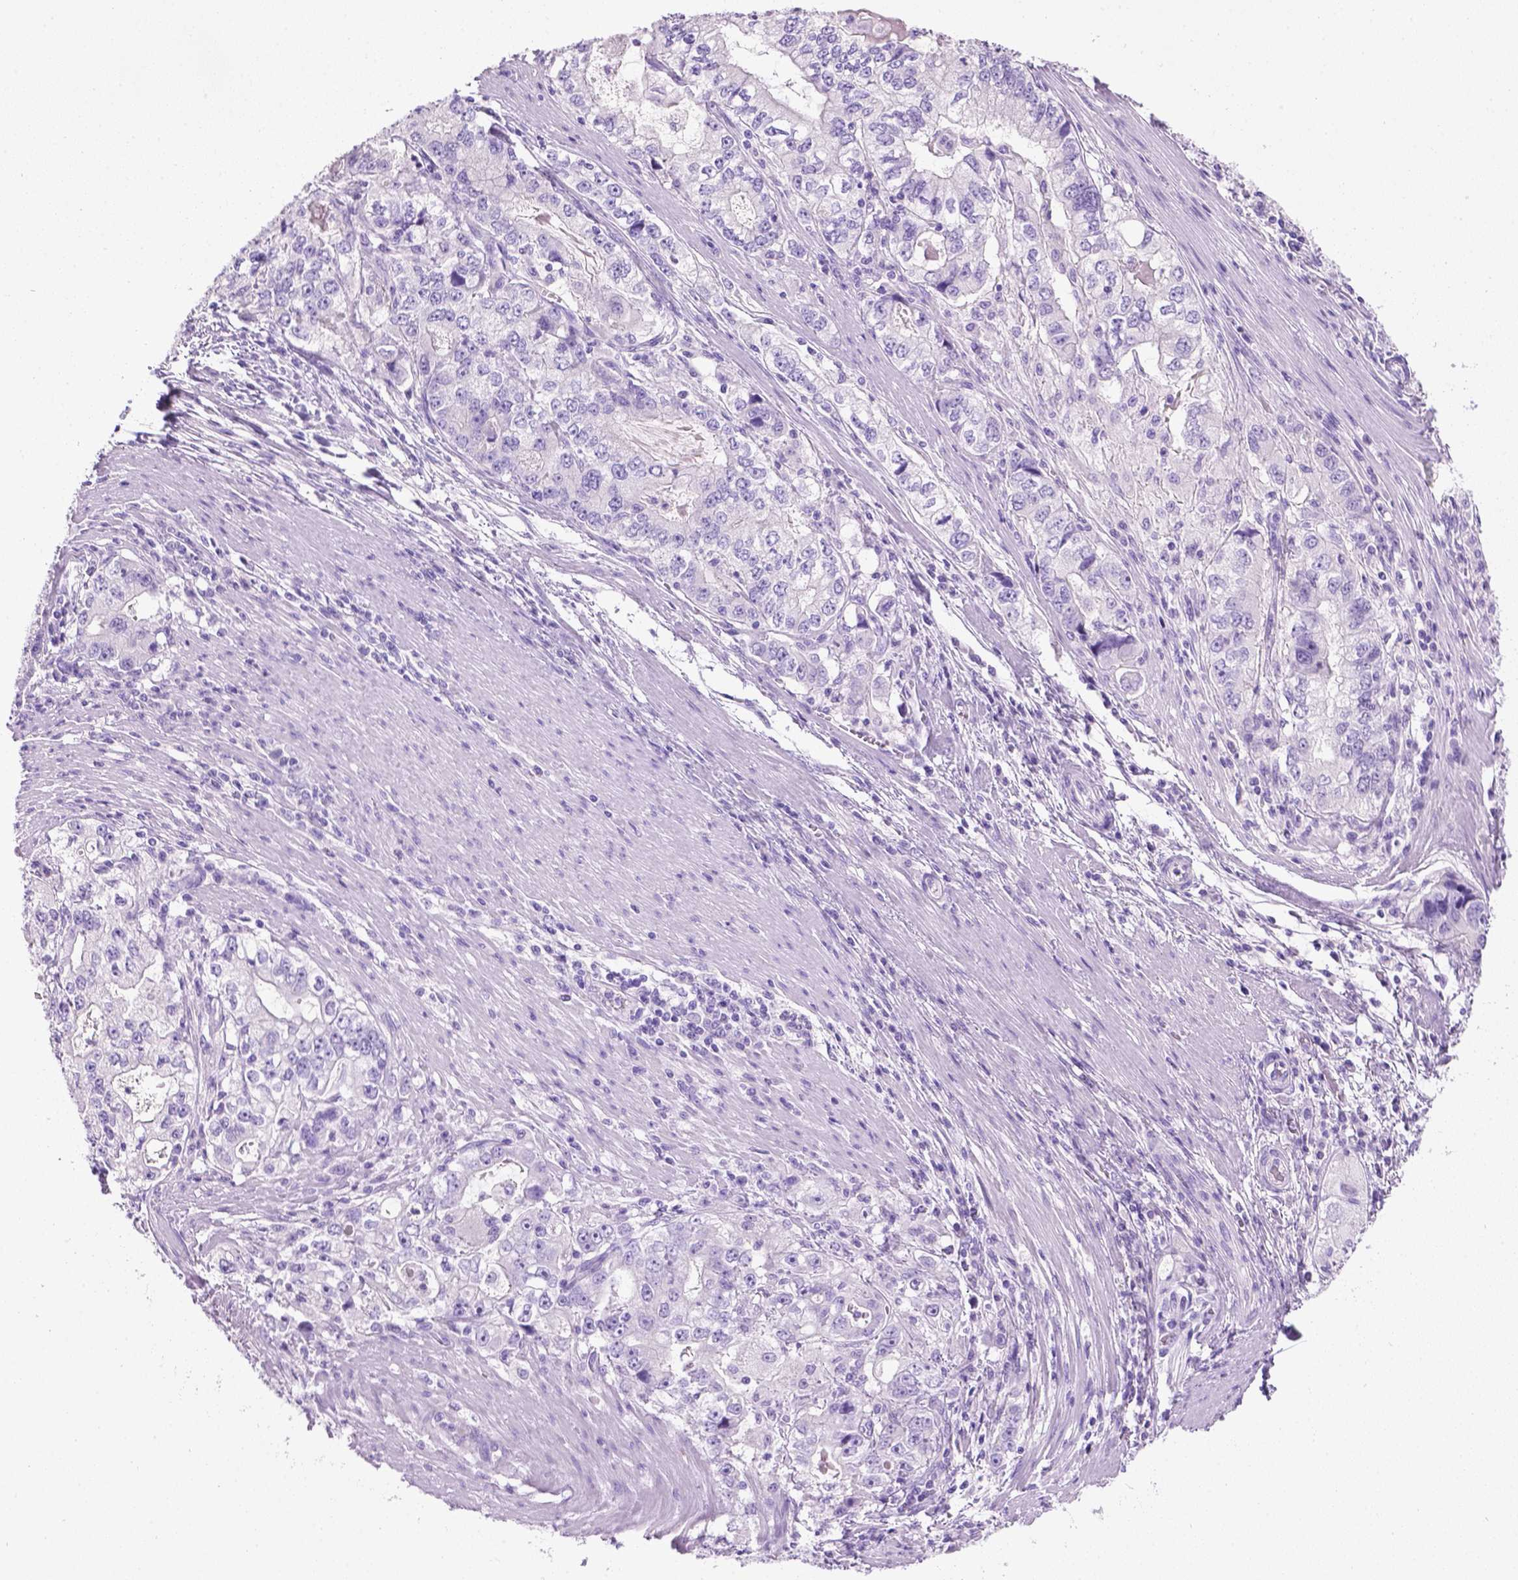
{"staining": {"intensity": "negative", "quantity": "none", "location": "none"}, "tissue": "stomach cancer", "cell_type": "Tumor cells", "image_type": "cancer", "snomed": [{"axis": "morphology", "description": "Adenocarcinoma, NOS"}, {"axis": "topography", "description": "Stomach, lower"}], "caption": "IHC micrograph of neoplastic tissue: stomach cancer stained with DAB (3,3'-diaminobenzidine) reveals no significant protein staining in tumor cells. Brightfield microscopy of immunohistochemistry stained with DAB (brown) and hematoxylin (blue), captured at high magnification.", "gene": "LELP1", "patient": {"sex": "female", "age": 72}}